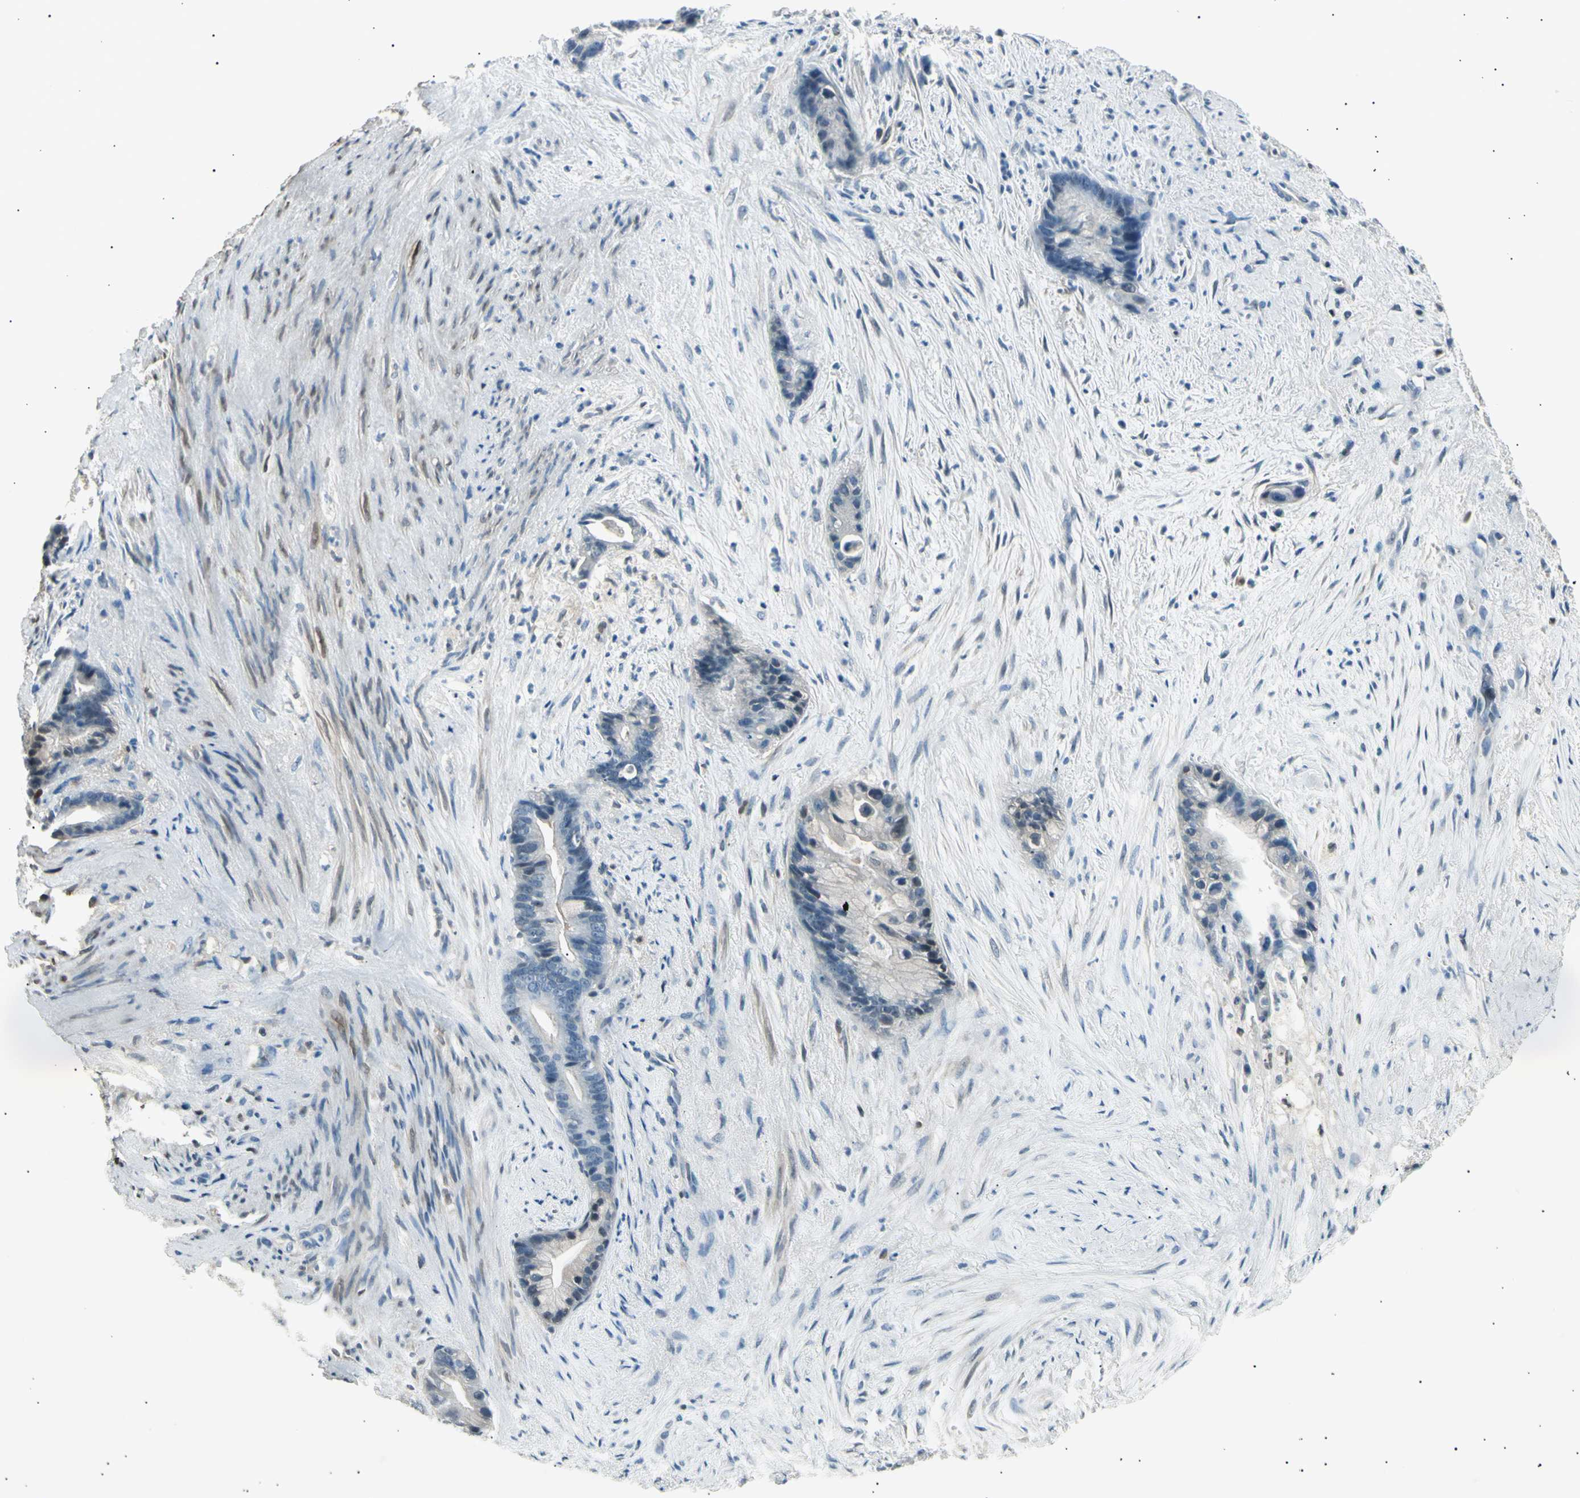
{"staining": {"intensity": "negative", "quantity": "none", "location": "none"}, "tissue": "liver cancer", "cell_type": "Tumor cells", "image_type": "cancer", "snomed": [{"axis": "morphology", "description": "Cholangiocarcinoma"}, {"axis": "topography", "description": "Liver"}], "caption": "Tumor cells show no significant staining in liver cancer.", "gene": "LHPP", "patient": {"sex": "female", "age": 55}}